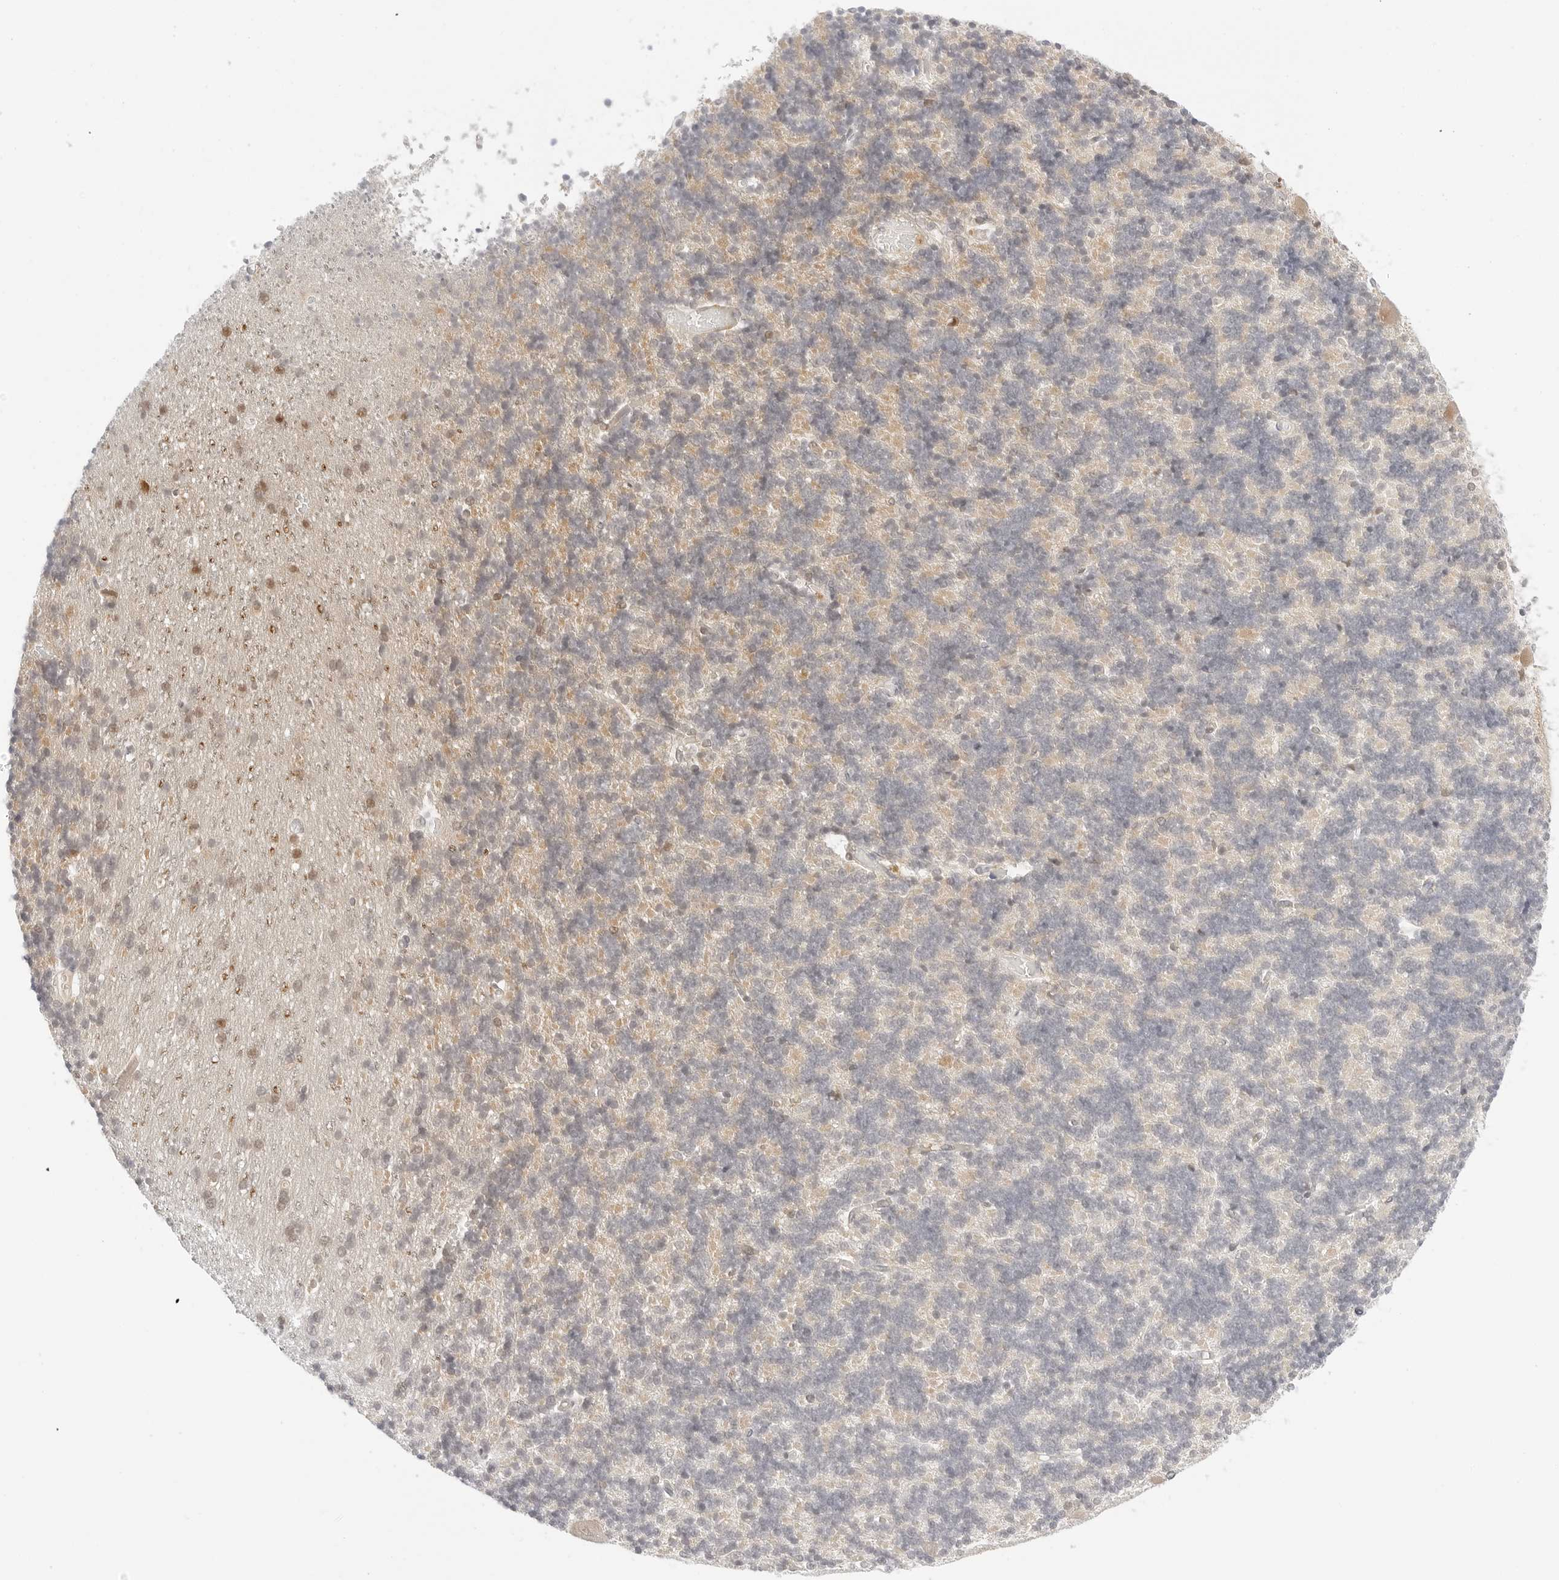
{"staining": {"intensity": "moderate", "quantity": "<25%", "location": "cytoplasmic/membranous"}, "tissue": "cerebellum", "cell_type": "Cells in granular layer", "image_type": "normal", "snomed": [{"axis": "morphology", "description": "Normal tissue, NOS"}, {"axis": "topography", "description": "Cerebellum"}], "caption": "IHC micrograph of unremarkable cerebellum: cerebellum stained using immunohistochemistry (IHC) shows low levels of moderate protein expression localized specifically in the cytoplasmic/membranous of cells in granular layer, appearing as a cytoplasmic/membranous brown color.", "gene": "ERO1B", "patient": {"sex": "male", "age": 37}}